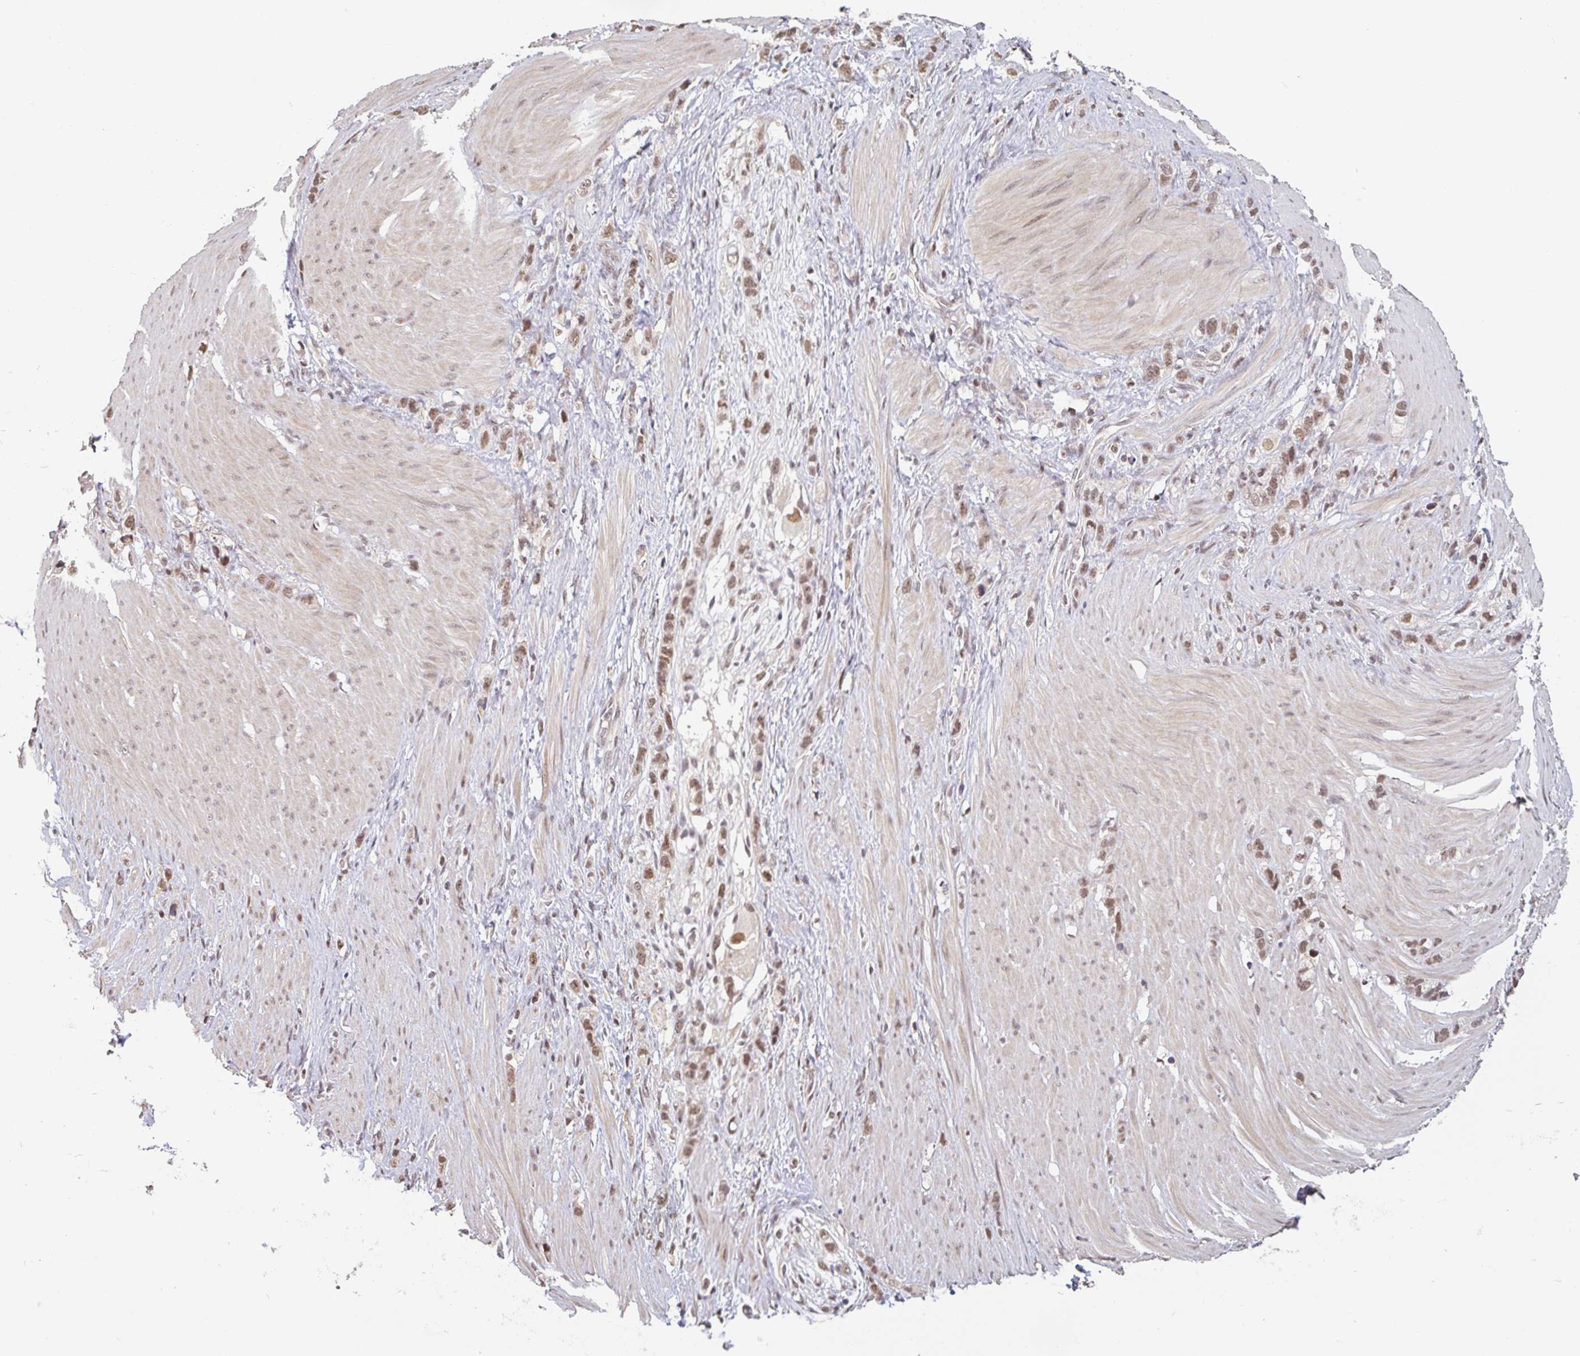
{"staining": {"intensity": "moderate", "quantity": ">75%", "location": "nuclear"}, "tissue": "stomach cancer", "cell_type": "Tumor cells", "image_type": "cancer", "snomed": [{"axis": "morphology", "description": "Adenocarcinoma, NOS"}, {"axis": "topography", "description": "Stomach"}], "caption": "A brown stain labels moderate nuclear staining of a protein in human stomach cancer tumor cells.", "gene": "DR1", "patient": {"sex": "female", "age": 65}}